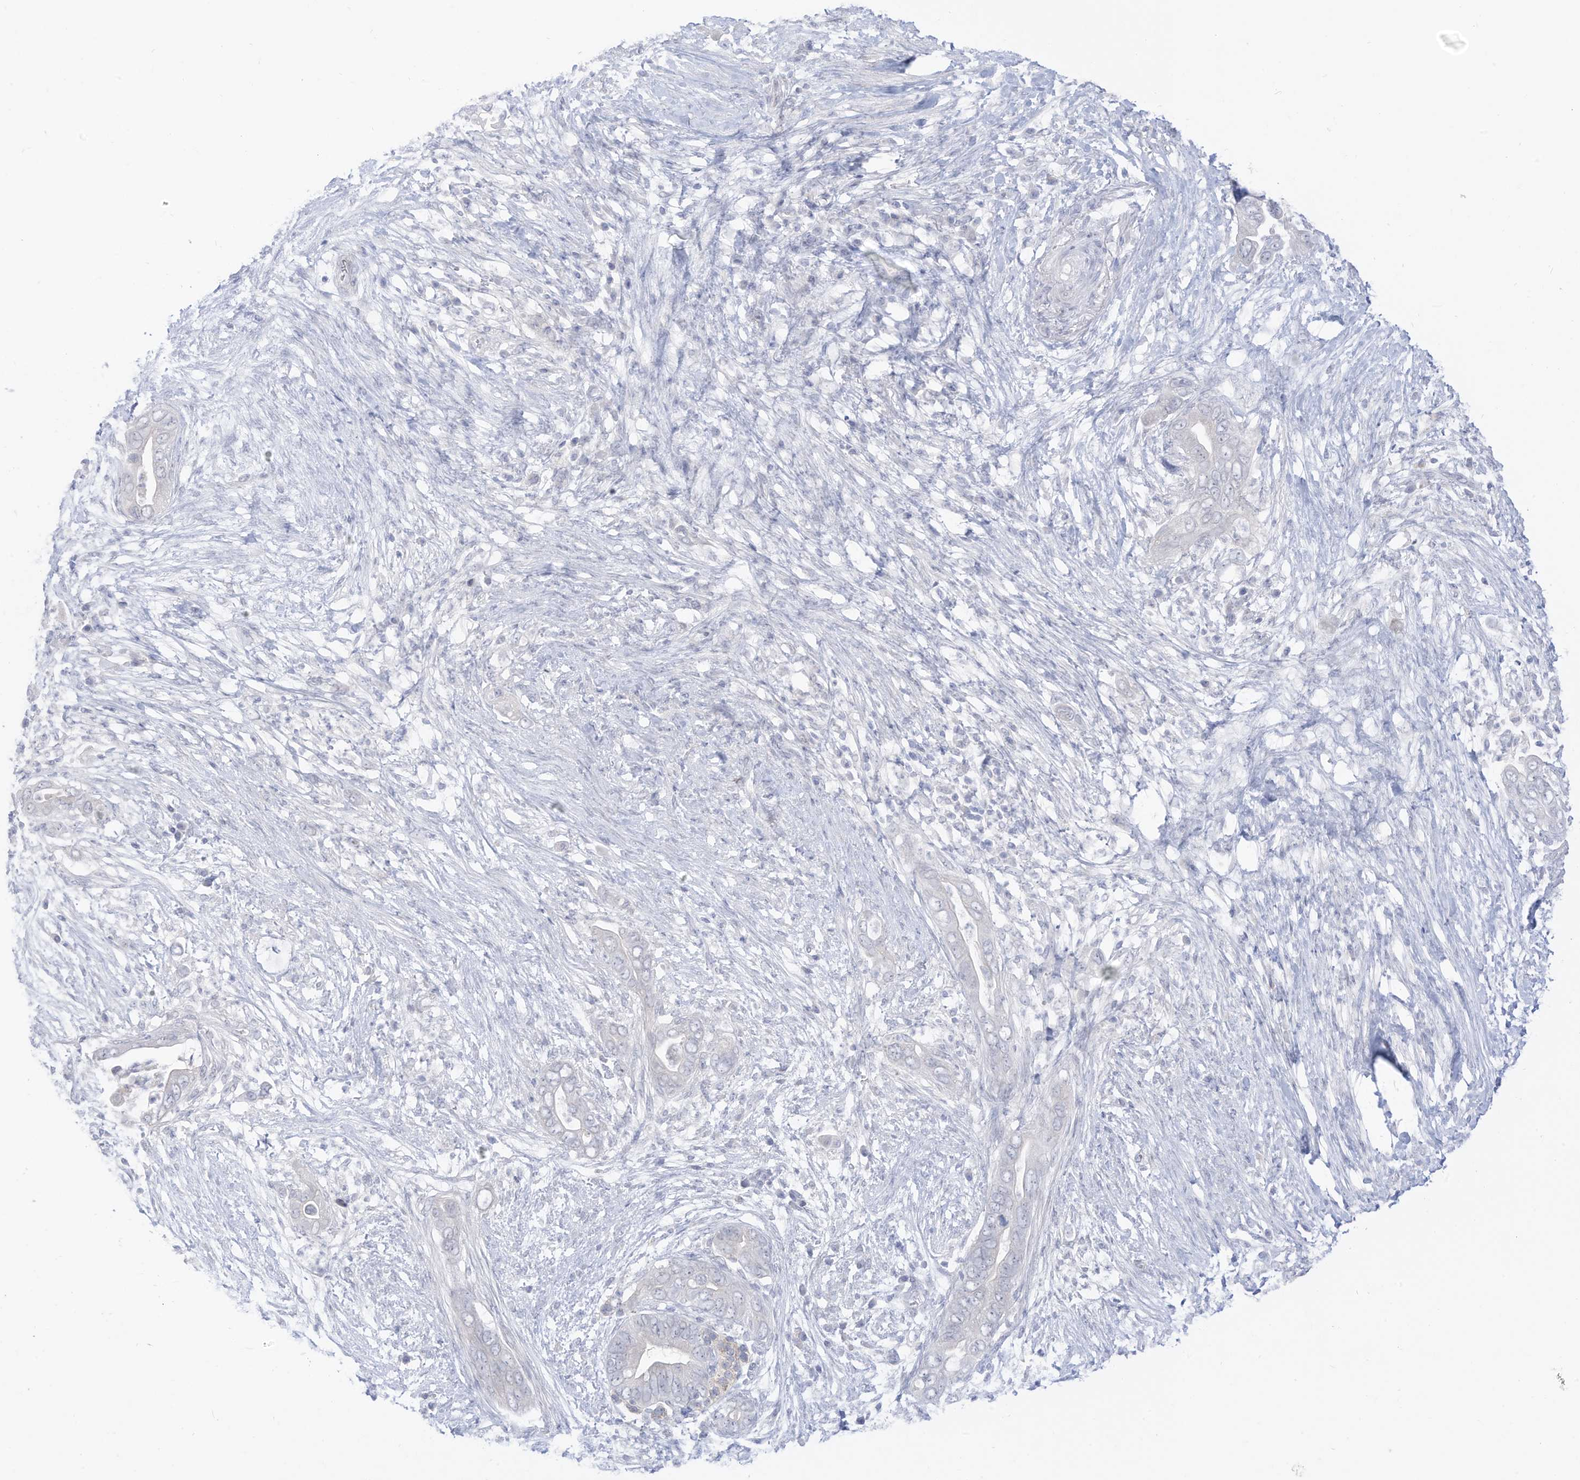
{"staining": {"intensity": "negative", "quantity": "none", "location": "none"}, "tissue": "pancreatic cancer", "cell_type": "Tumor cells", "image_type": "cancer", "snomed": [{"axis": "morphology", "description": "Adenocarcinoma, NOS"}, {"axis": "topography", "description": "Pancreas"}], "caption": "Immunohistochemistry (IHC) photomicrograph of neoplastic tissue: human pancreatic cancer (adenocarcinoma) stained with DAB exhibits no significant protein staining in tumor cells. (DAB immunohistochemistry visualized using brightfield microscopy, high magnification).", "gene": "OGT", "patient": {"sex": "male", "age": 75}}